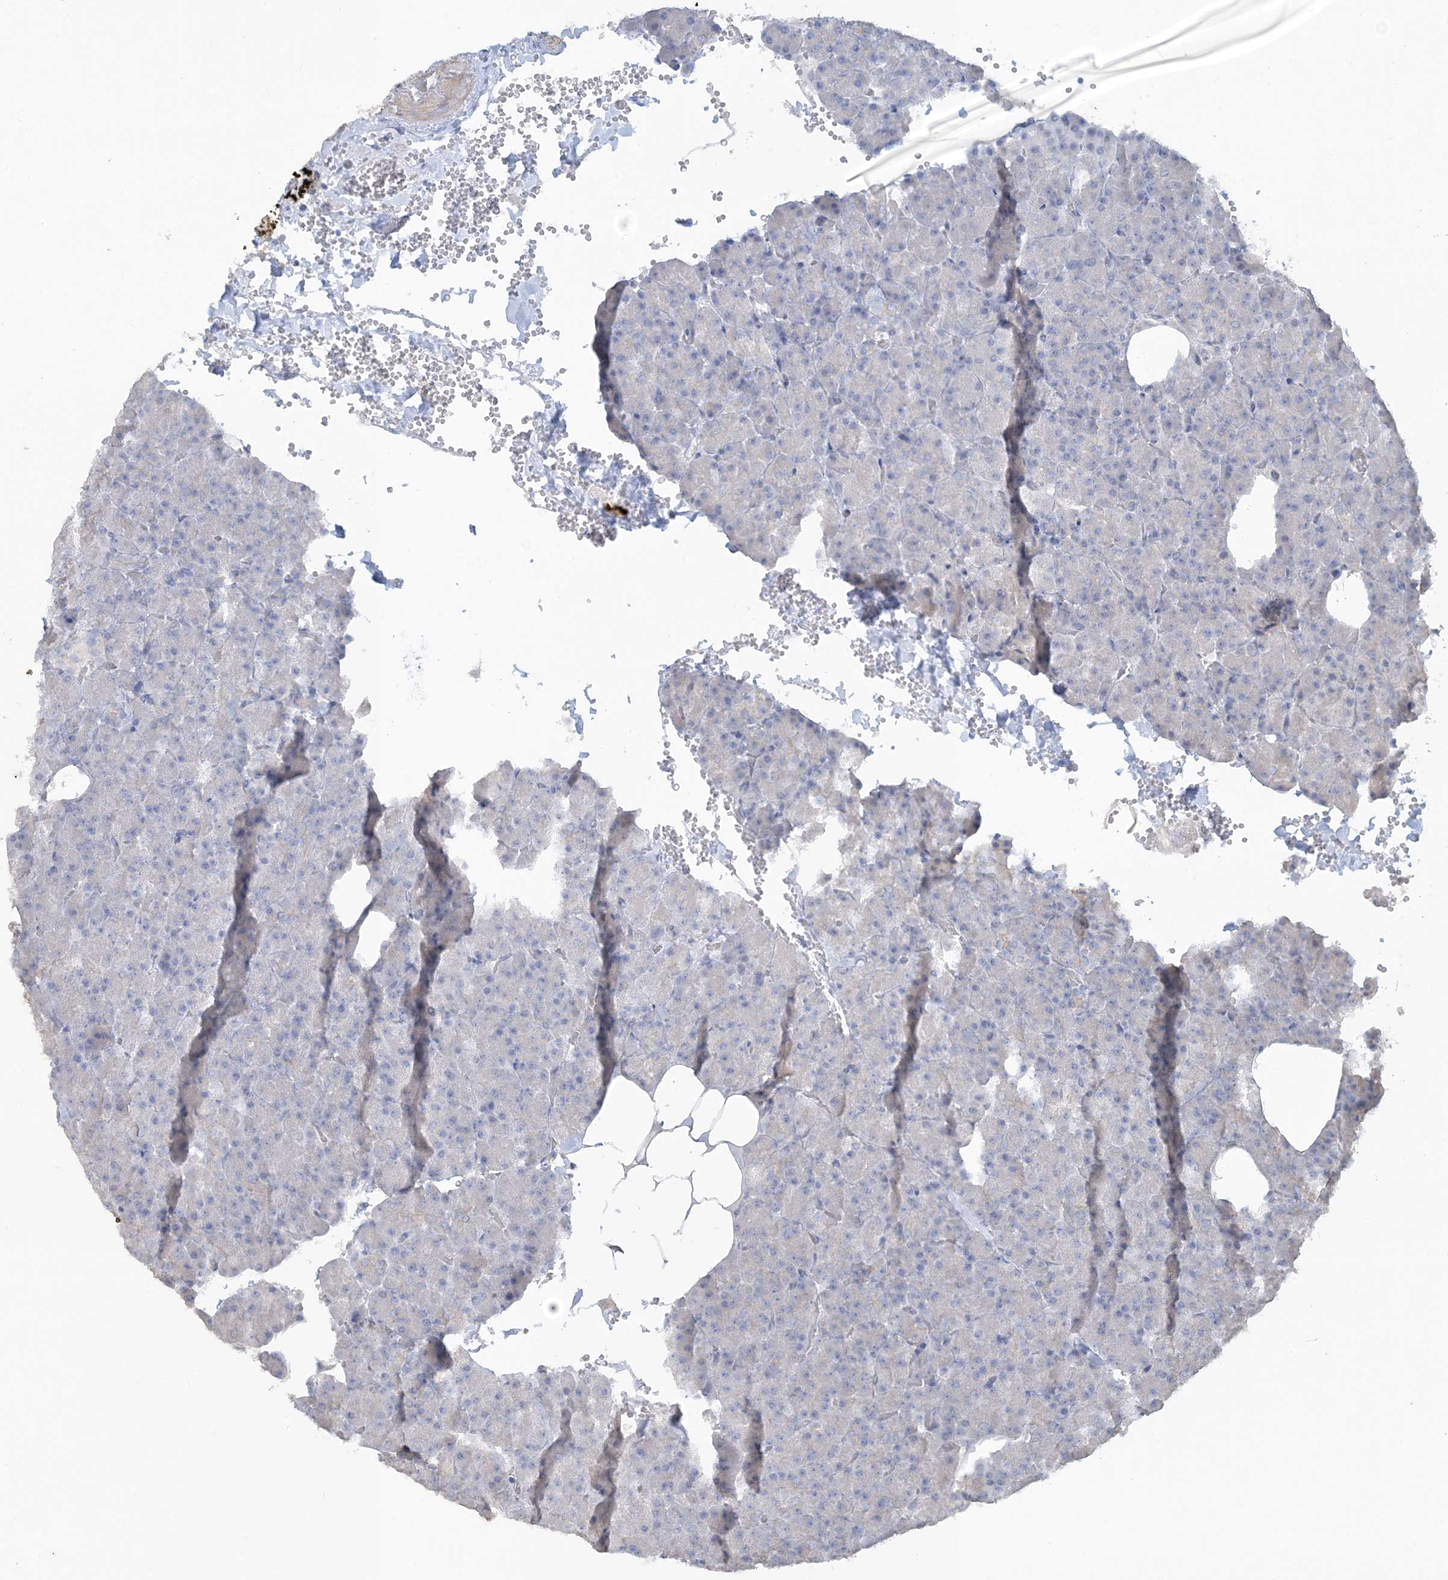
{"staining": {"intensity": "negative", "quantity": "none", "location": "none"}, "tissue": "pancreas", "cell_type": "Exocrine glandular cells", "image_type": "normal", "snomed": [{"axis": "morphology", "description": "Normal tissue, NOS"}, {"axis": "morphology", "description": "Carcinoid, malignant, NOS"}, {"axis": "topography", "description": "Pancreas"}], "caption": "Protein analysis of benign pancreas reveals no significant expression in exocrine glandular cells. (DAB IHC with hematoxylin counter stain).", "gene": "NPHS2", "patient": {"sex": "female", "age": 35}}